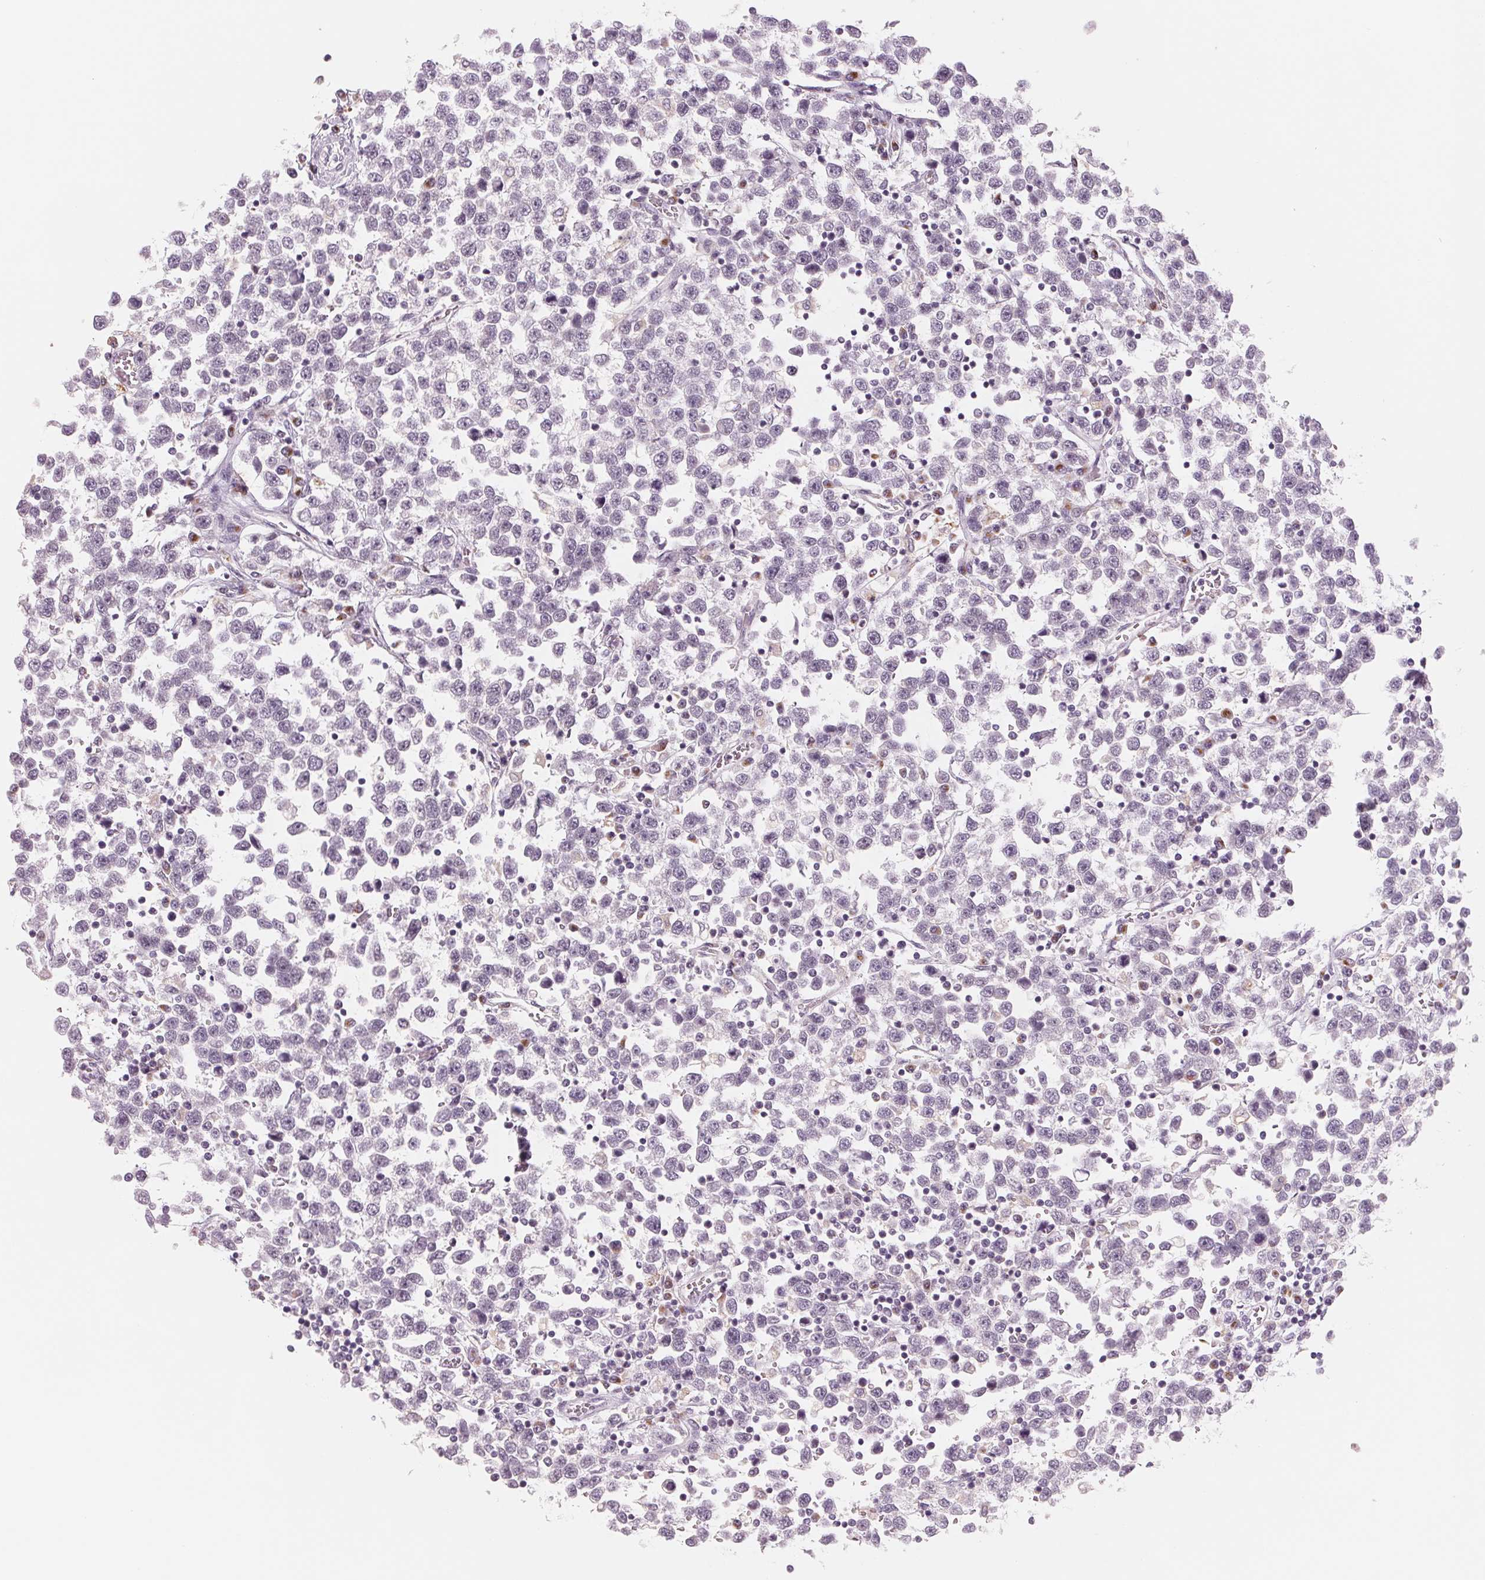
{"staining": {"intensity": "negative", "quantity": "none", "location": "none"}, "tissue": "testis cancer", "cell_type": "Tumor cells", "image_type": "cancer", "snomed": [{"axis": "morphology", "description": "Seminoma, NOS"}, {"axis": "topography", "description": "Testis"}], "caption": "An immunohistochemistry (IHC) image of testis cancer is shown. There is no staining in tumor cells of testis cancer. (Brightfield microscopy of DAB immunohistochemistry at high magnification).", "gene": "IL9R", "patient": {"sex": "male", "age": 34}}